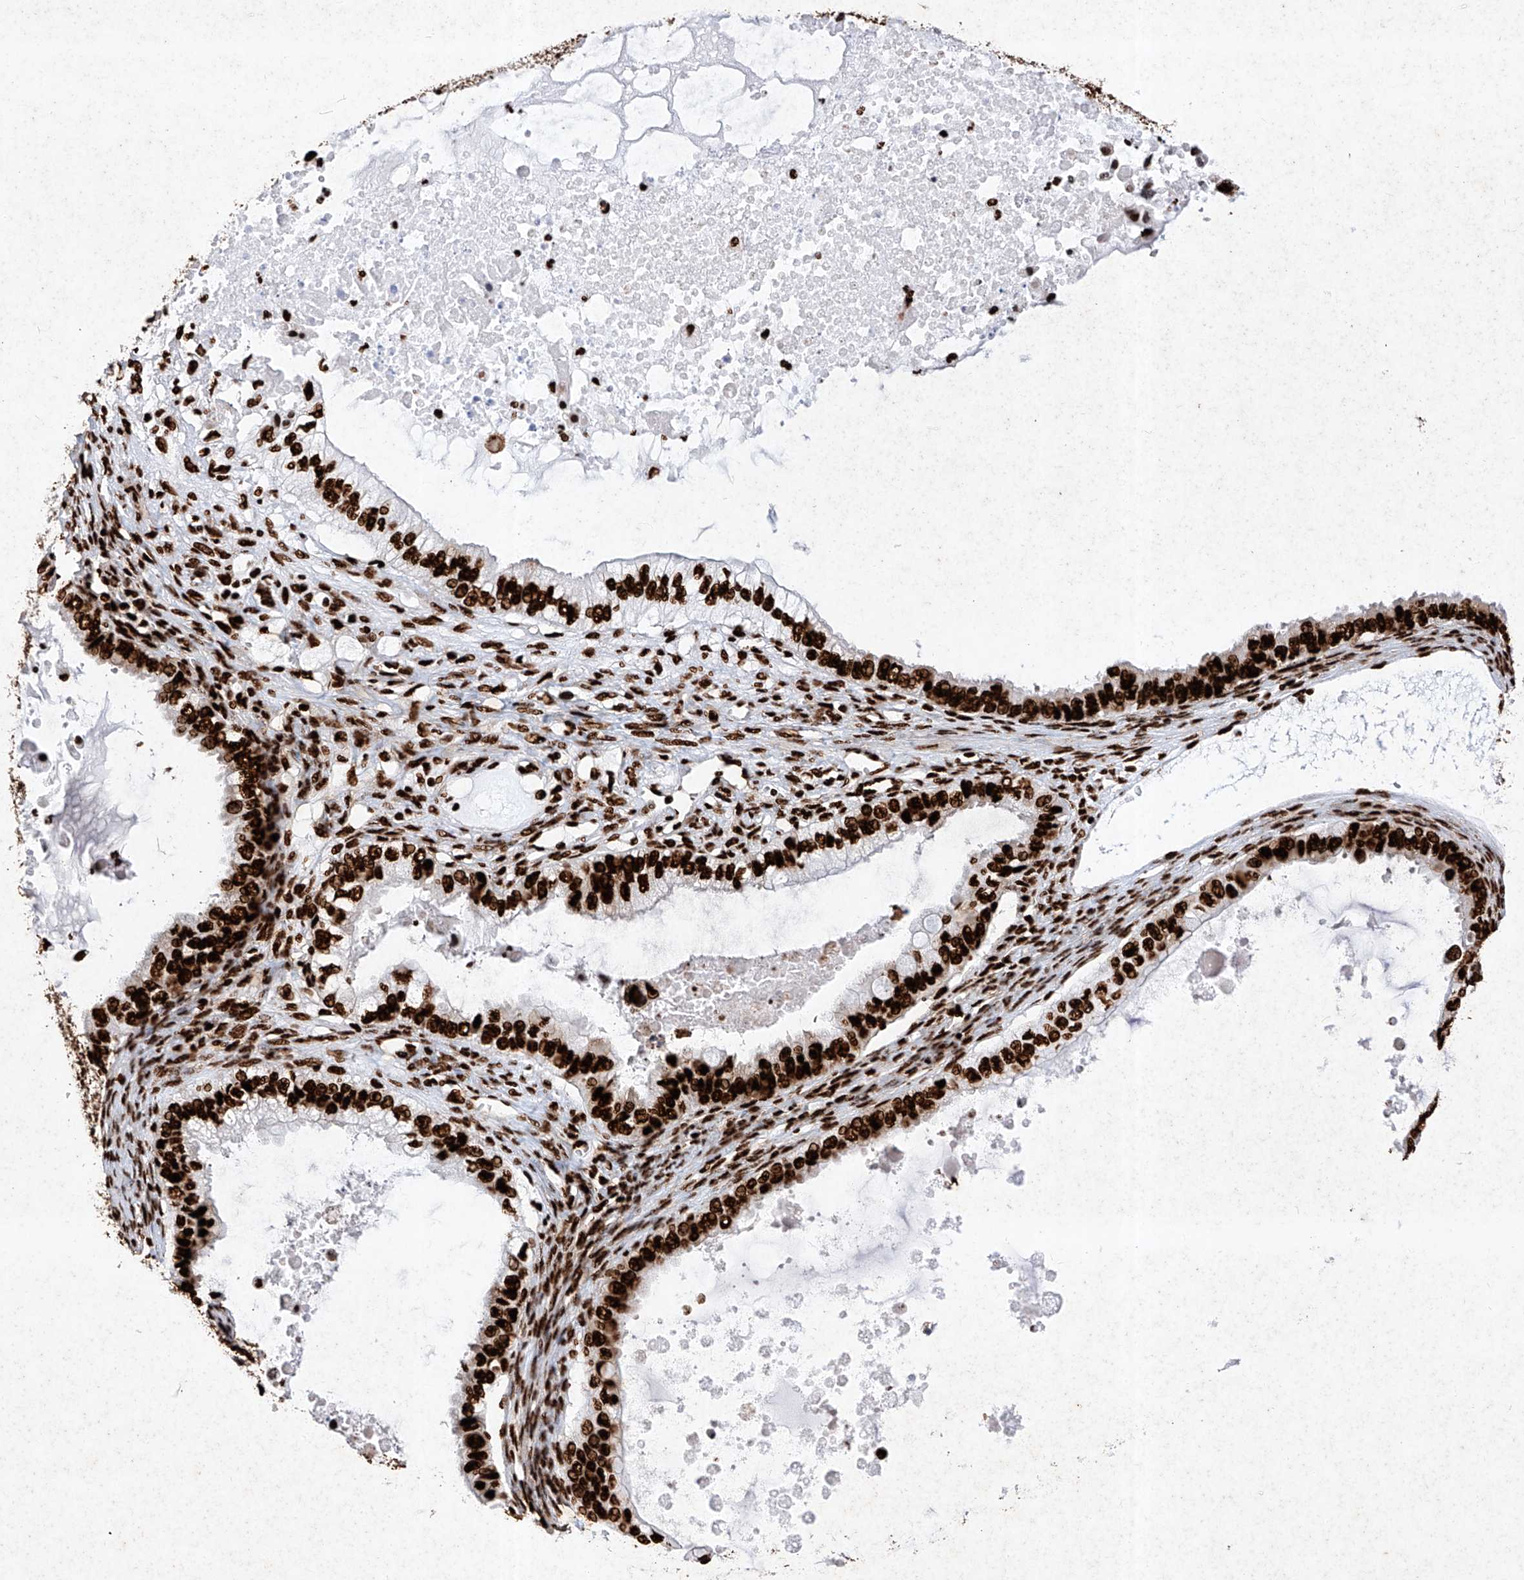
{"staining": {"intensity": "strong", "quantity": ">75%", "location": "nuclear"}, "tissue": "ovarian cancer", "cell_type": "Tumor cells", "image_type": "cancer", "snomed": [{"axis": "morphology", "description": "Cystadenocarcinoma, mucinous, NOS"}, {"axis": "topography", "description": "Ovary"}], "caption": "Immunohistochemistry (DAB (3,3'-diaminobenzidine)) staining of ovarian cancer (mucinous cystadenocarcinoma) demonstrates strong nuclear protein staining in about >75% of tumor cells. (Brightfield microscopy of DAB IHC at high magnification).", "gene": "SRSF6", "patient": {"sex": "female", "age": 80}}